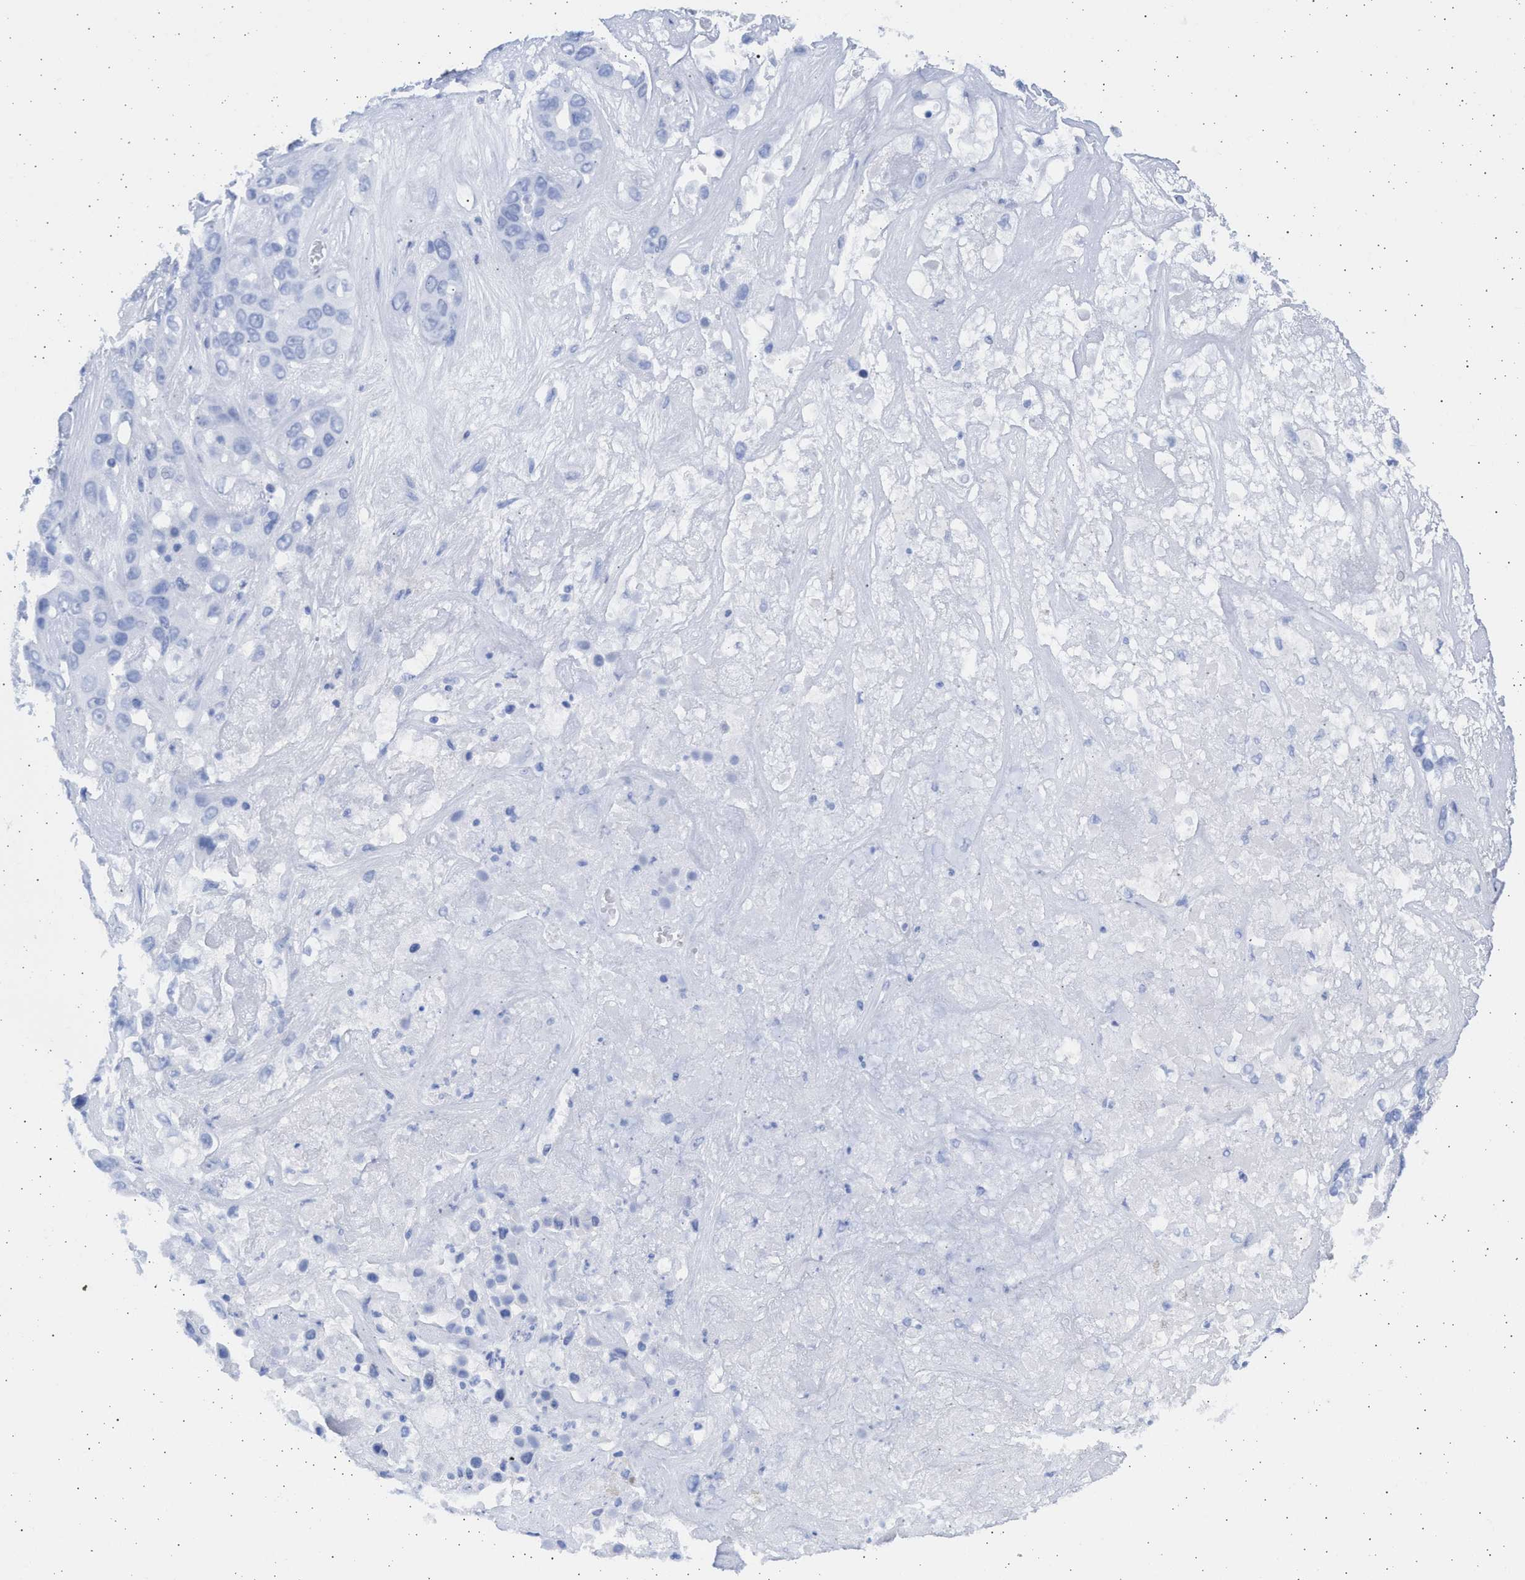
{"staining": {"intensity": "negative", "quantity": "none", "location": "none"}, "tissue": "liver cancer", "cell_type": "Tumor cells", "image_type": "cancer", "snomed": [{"axis": "morphology", "description": "Cholangiocarcinoma"}, {"axis": "topography", "description": "Liver"}], "caption": "A high-resolution micrograph shows immunohistochemistry (IHC) staining of liver cancer (cholangiocarcinoma), which shows no significant positivity in tumor cells. Nuclei are stained in blue.", "gene": "ALDOC", "patient": {"sex": "female", "age": 52}}